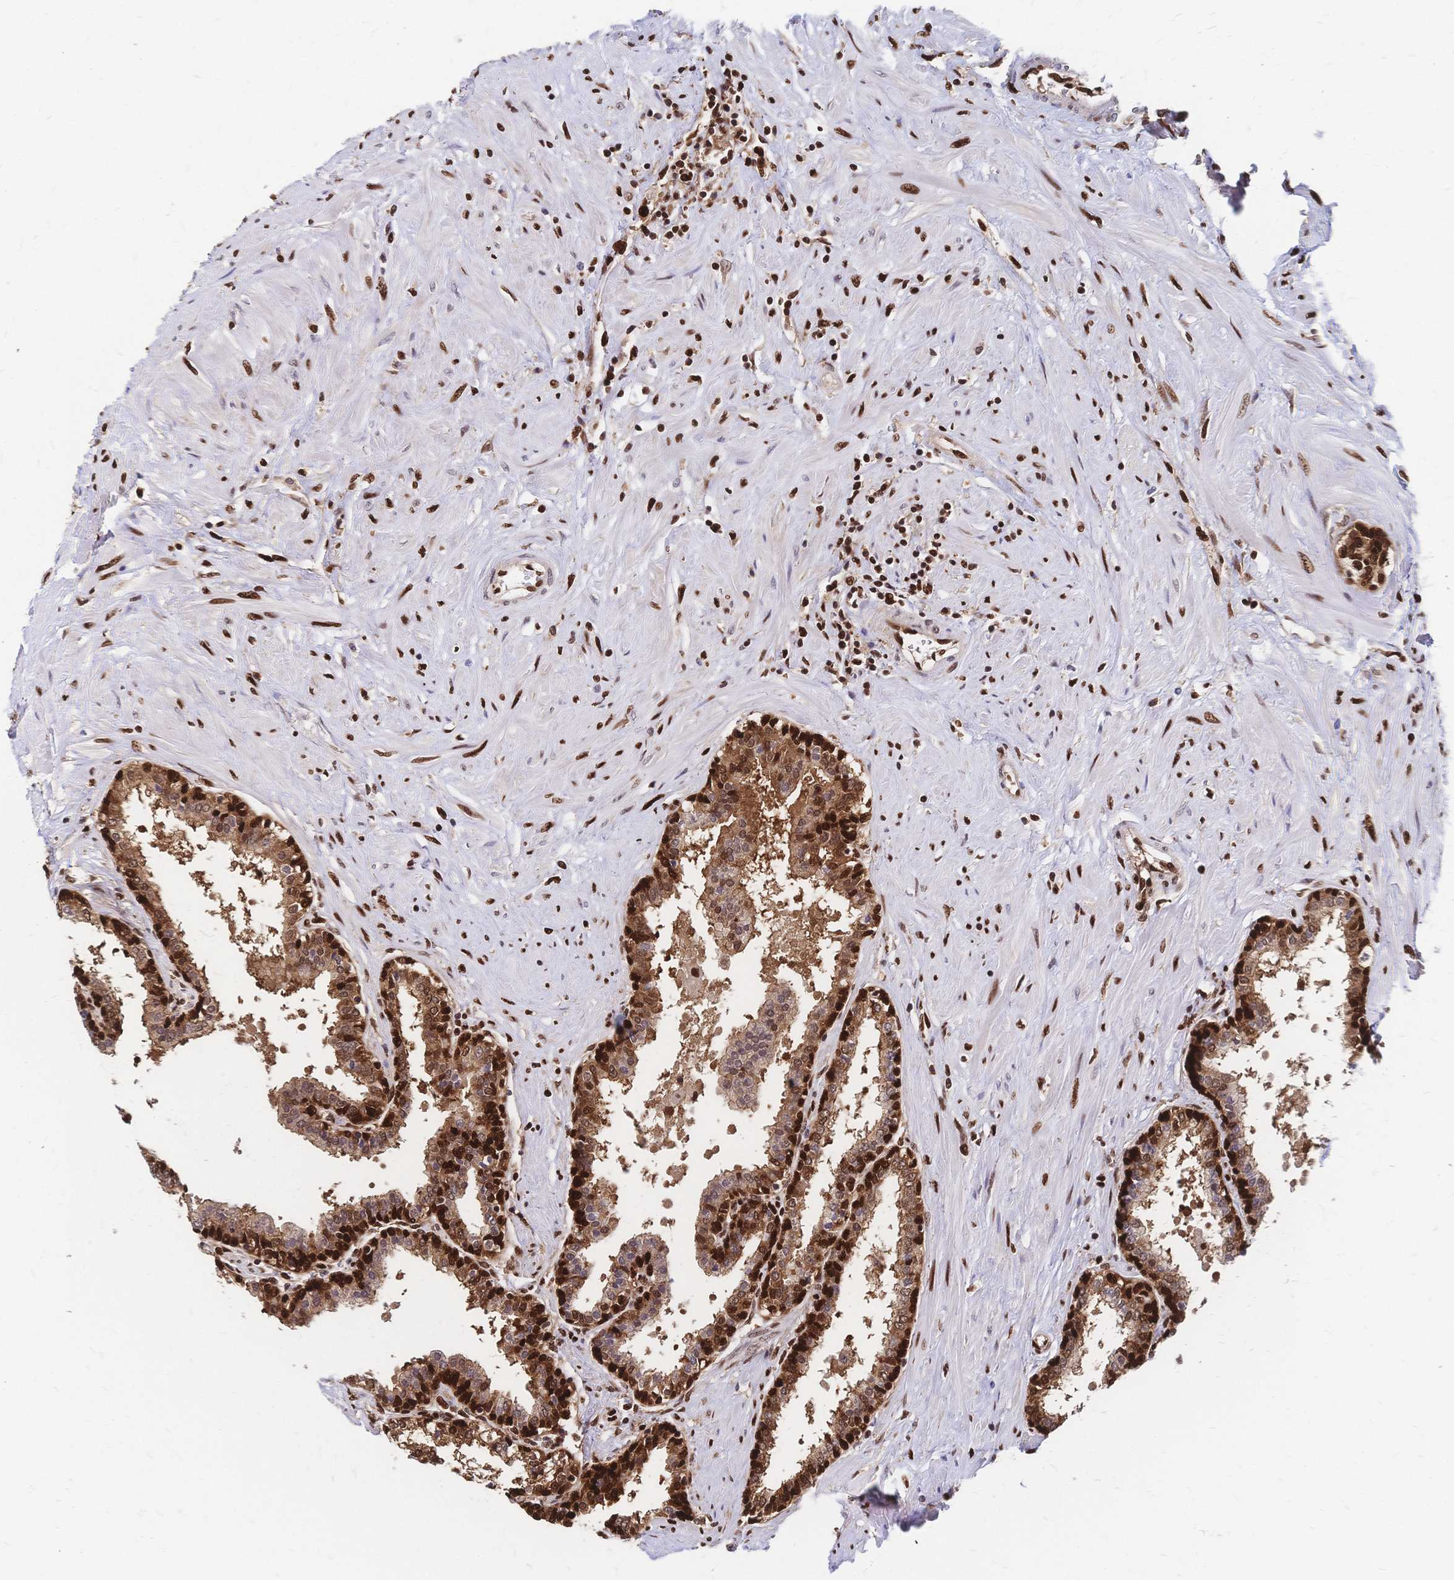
{"staining": {"intensity": "strong", "quantity": ">75%", "location": "cytoplasmic/membranous,nuclear"}, "tissue": "prostate", "cell_type": "Glandular cells", "image_type": "normal", "snomed": [{"axis": "morphology", "description": "Normal tissue, NOS"}, {"axis": "topography", "description": "Prostate"}], "caption": "The photomicrograph shows immunohistochemical staining of benign prostate. There is strong cytoplasmic/membranous,nuclear staining is appreciated in about >75% of glandular cells.", "gene": "HDGF", "patient": {"sex": "male", "age": 55}}